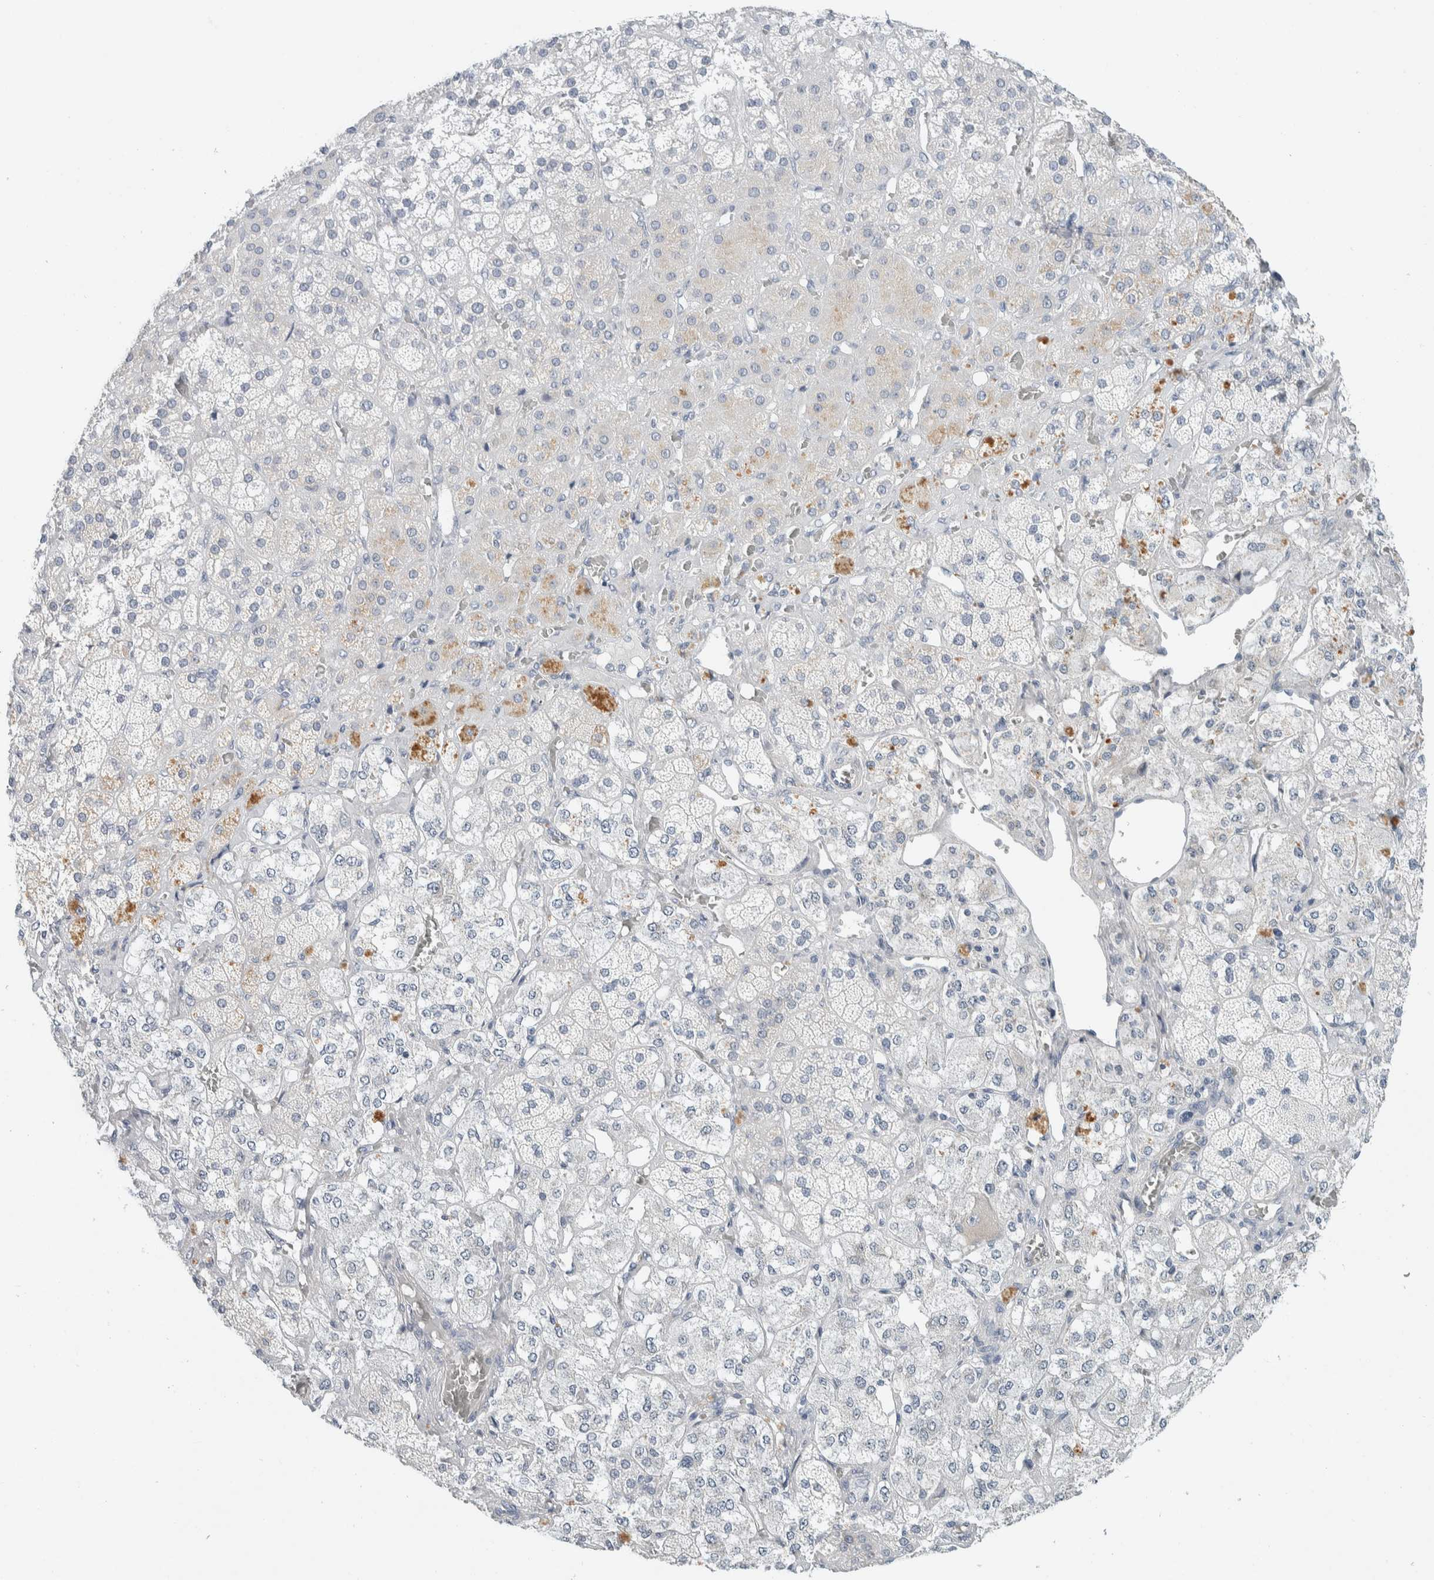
{"staining": {"intensity": "negative", "quantity": "none", "location": "none"}, "tissue": "adrenal gland", "cell_type": "Glandular cells", "image_type": "normal", "snomed": [{"axis": "morphology", "description": "Normal tissue, NOS"}, {"axis": "topography", "description": "Adrenal gland"}], "caption": "DAB immunohistochemical staining of benign adrenal gland displays no significant staining in glandular cells.", "gene": "ALOX12B", "patient": {"sex": "male", "age": 57}}